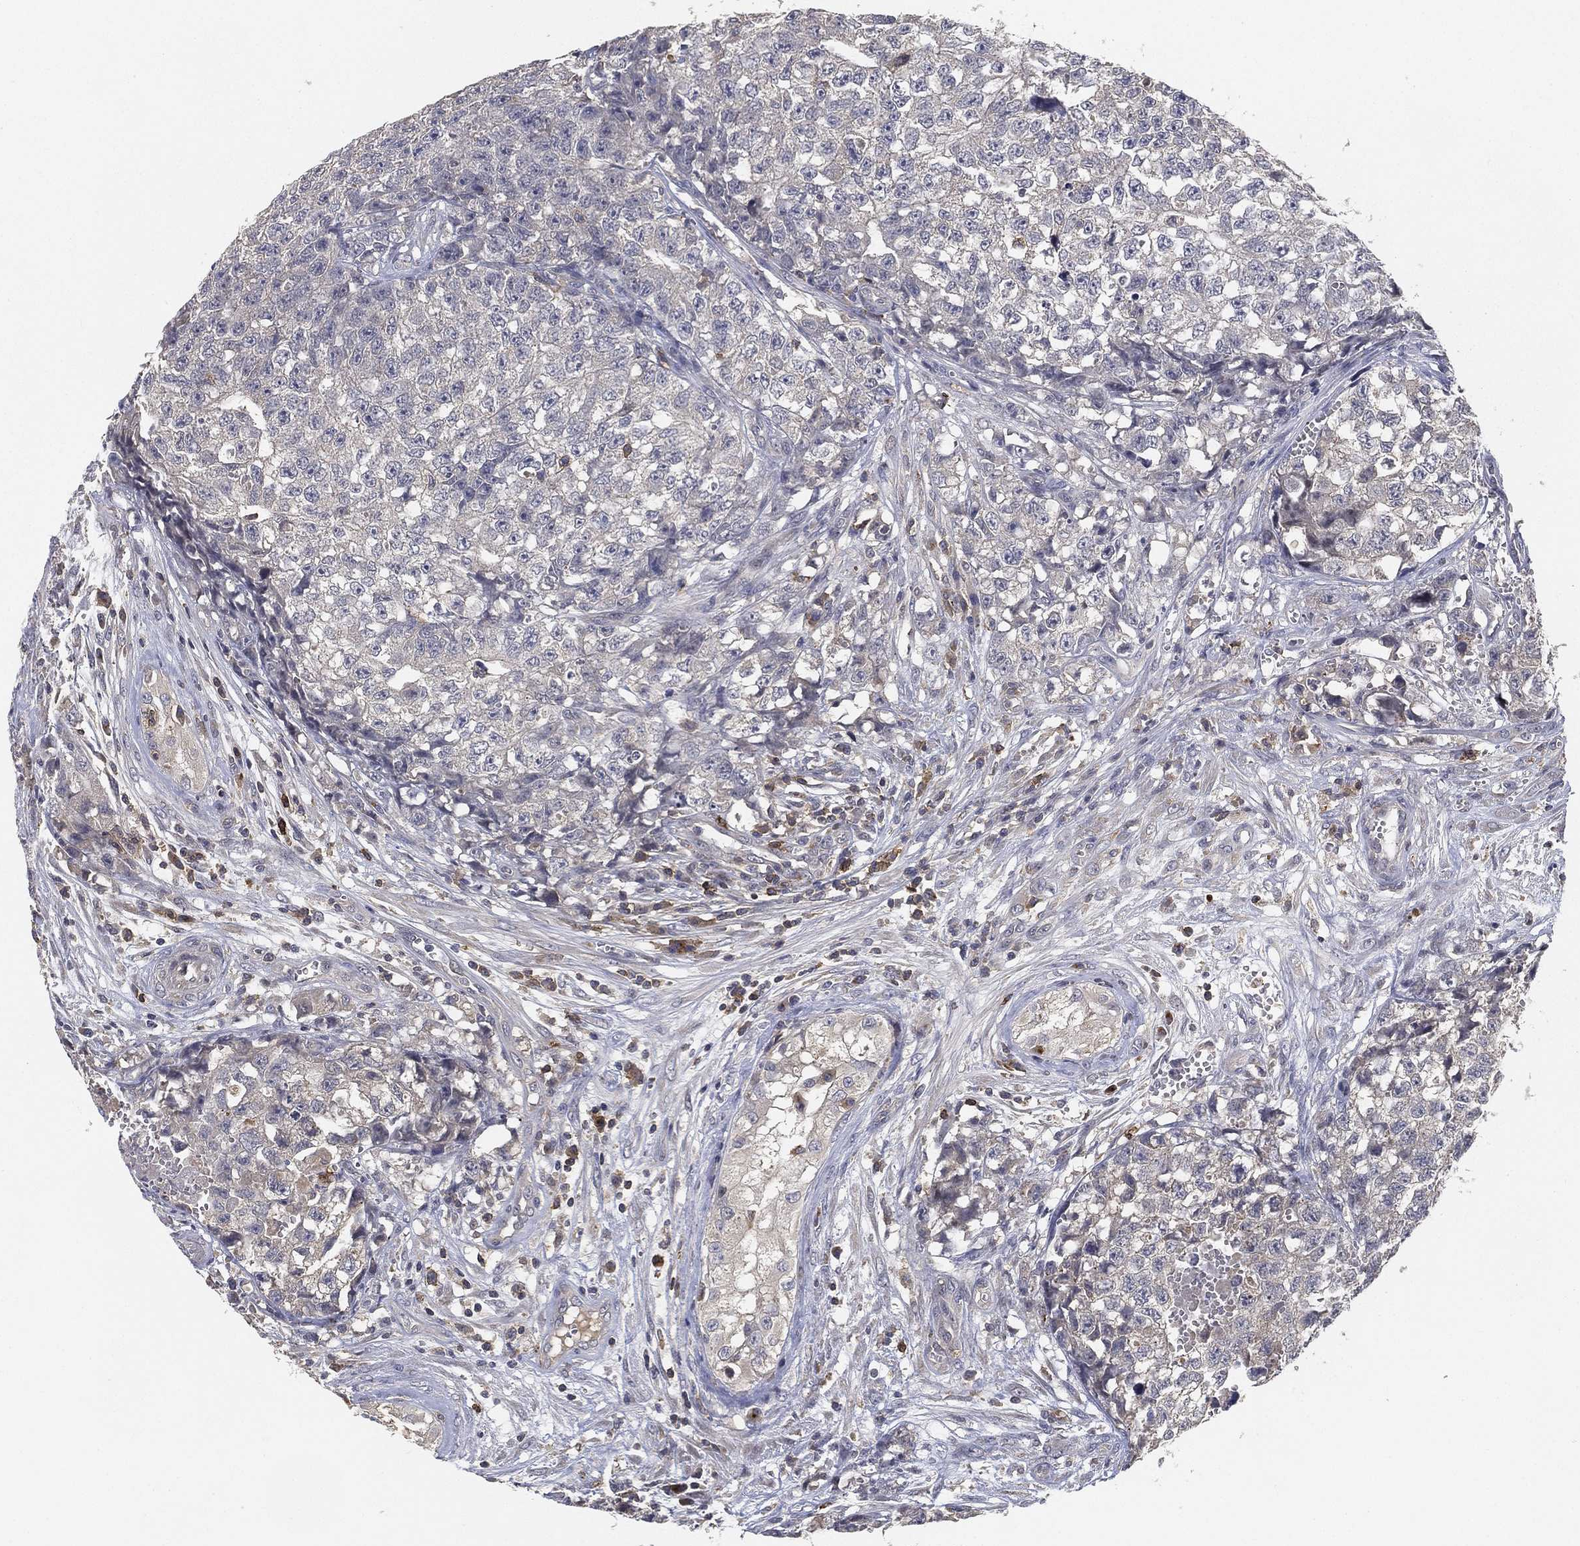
{"staining": {"intensity": "negative", "quantity": "none", "location": "none"}, "tissue": "testis cancer", "cell_type": "Tumor cells", "image_type": "cancer", "snomed": [{"axis": "morphology", "description": "Seminoma, NOS"}, {"axis": "morphology", "description": "Carcinoma, Embryonal, NOS"}, {"axis": "topography", "description": "Testis"}], "caption": "Human testis cancer stained for a protein using immunohistochemistry (IHC) displays no expression in tumor cells.", "gene": "CFAP251", "patient": {"sex": "male", "age": 22}}